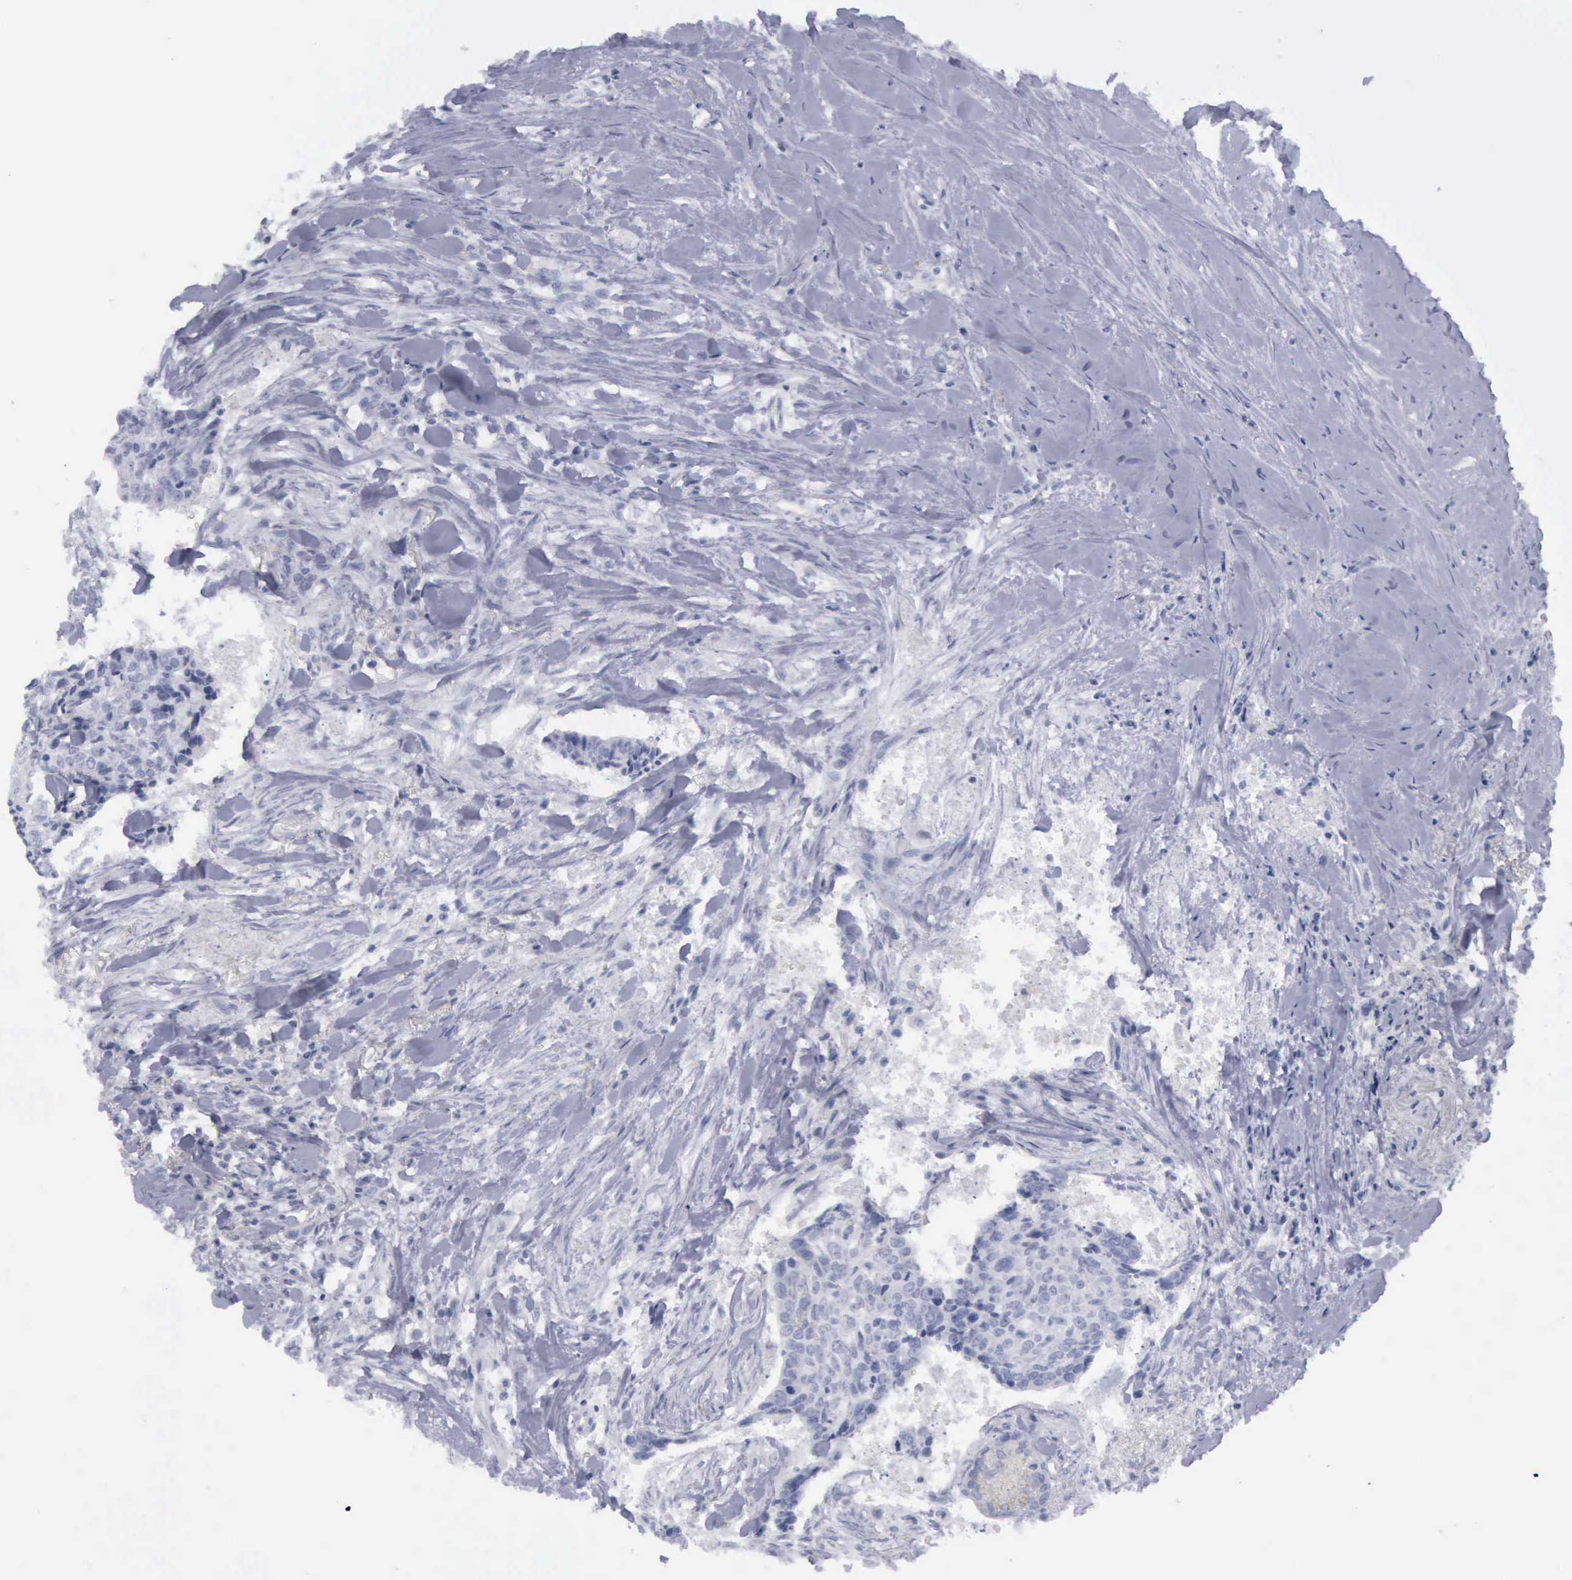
{"staining": {"intensity": "negative", "quantity": "none", "location": "none"}, "tissue": "head and neck cancer", "cell_type": "Tumor cells", "image_type": "cancer", "snomed": [{"axis": "morphology", "description": "Squamous cell carcinoma, NOS"}, {"axis": "topography", "description": "Salivary gland"}, {"axis": "topography", "description": "Head-Neck"}], "caption": "The image demonstrates no staining of tumor cells in head and neck squamous cell carcinoma.", "gene": "KRT13", "patient": {"sex": "male", "age": 70}}